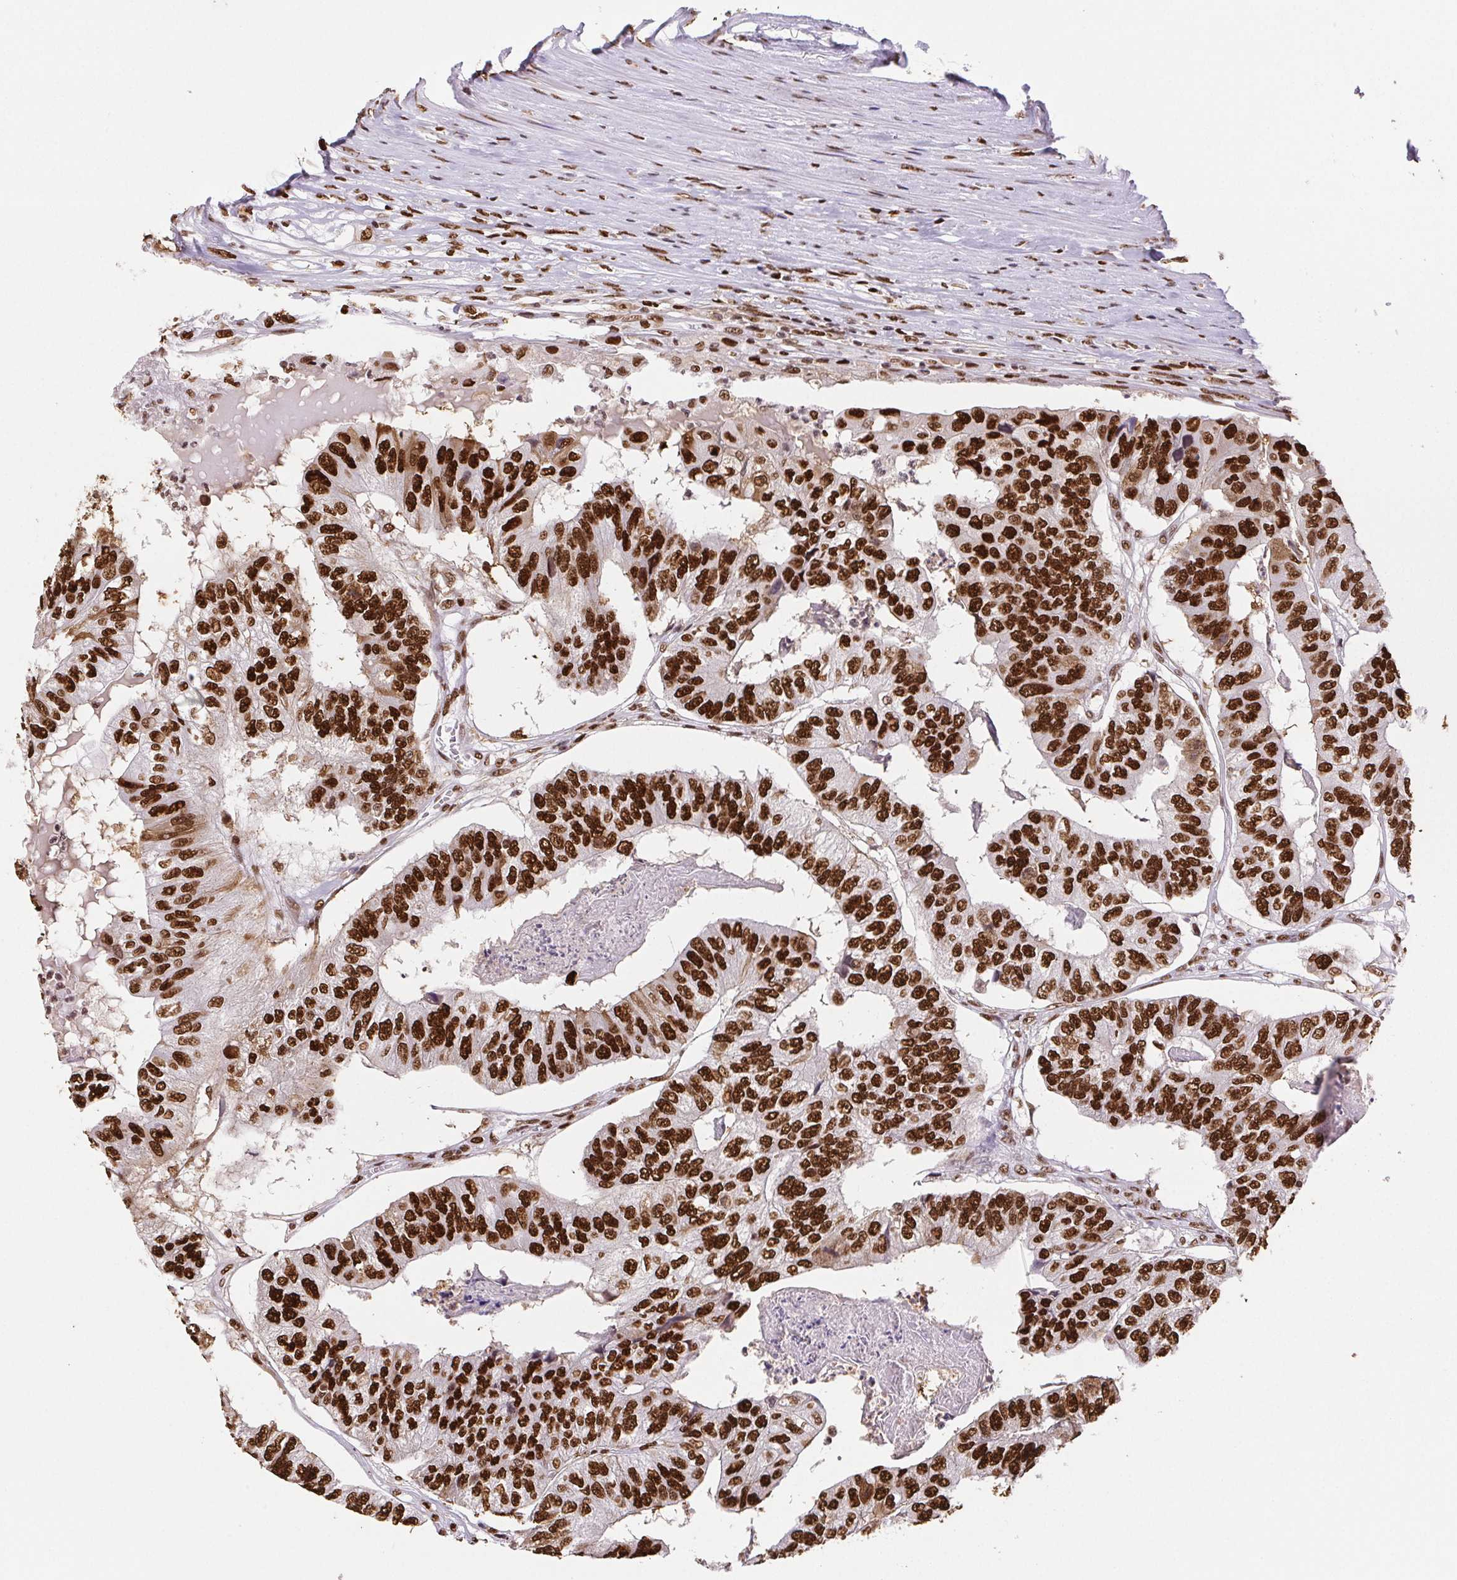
{"staining": {"intensity": "strong", "quantity": ">75%", "location": "nuclear"}, "tissue": "colorectal cancer", "cell_type": "Tumor cells", "image_type": "cancer", "snomed": [{"axis": "morphology", "description": "Adenocarcinoma, NOS"}, {"axis": "topography", "description": "Colon"}], "caption": "The photomicrograph reveals staining of colorectal cancer, revealing strong nuclear protein expression (brown color) within tumor cells.", "gene": "SET", "patient": {"sex": "female", "age": 67}}